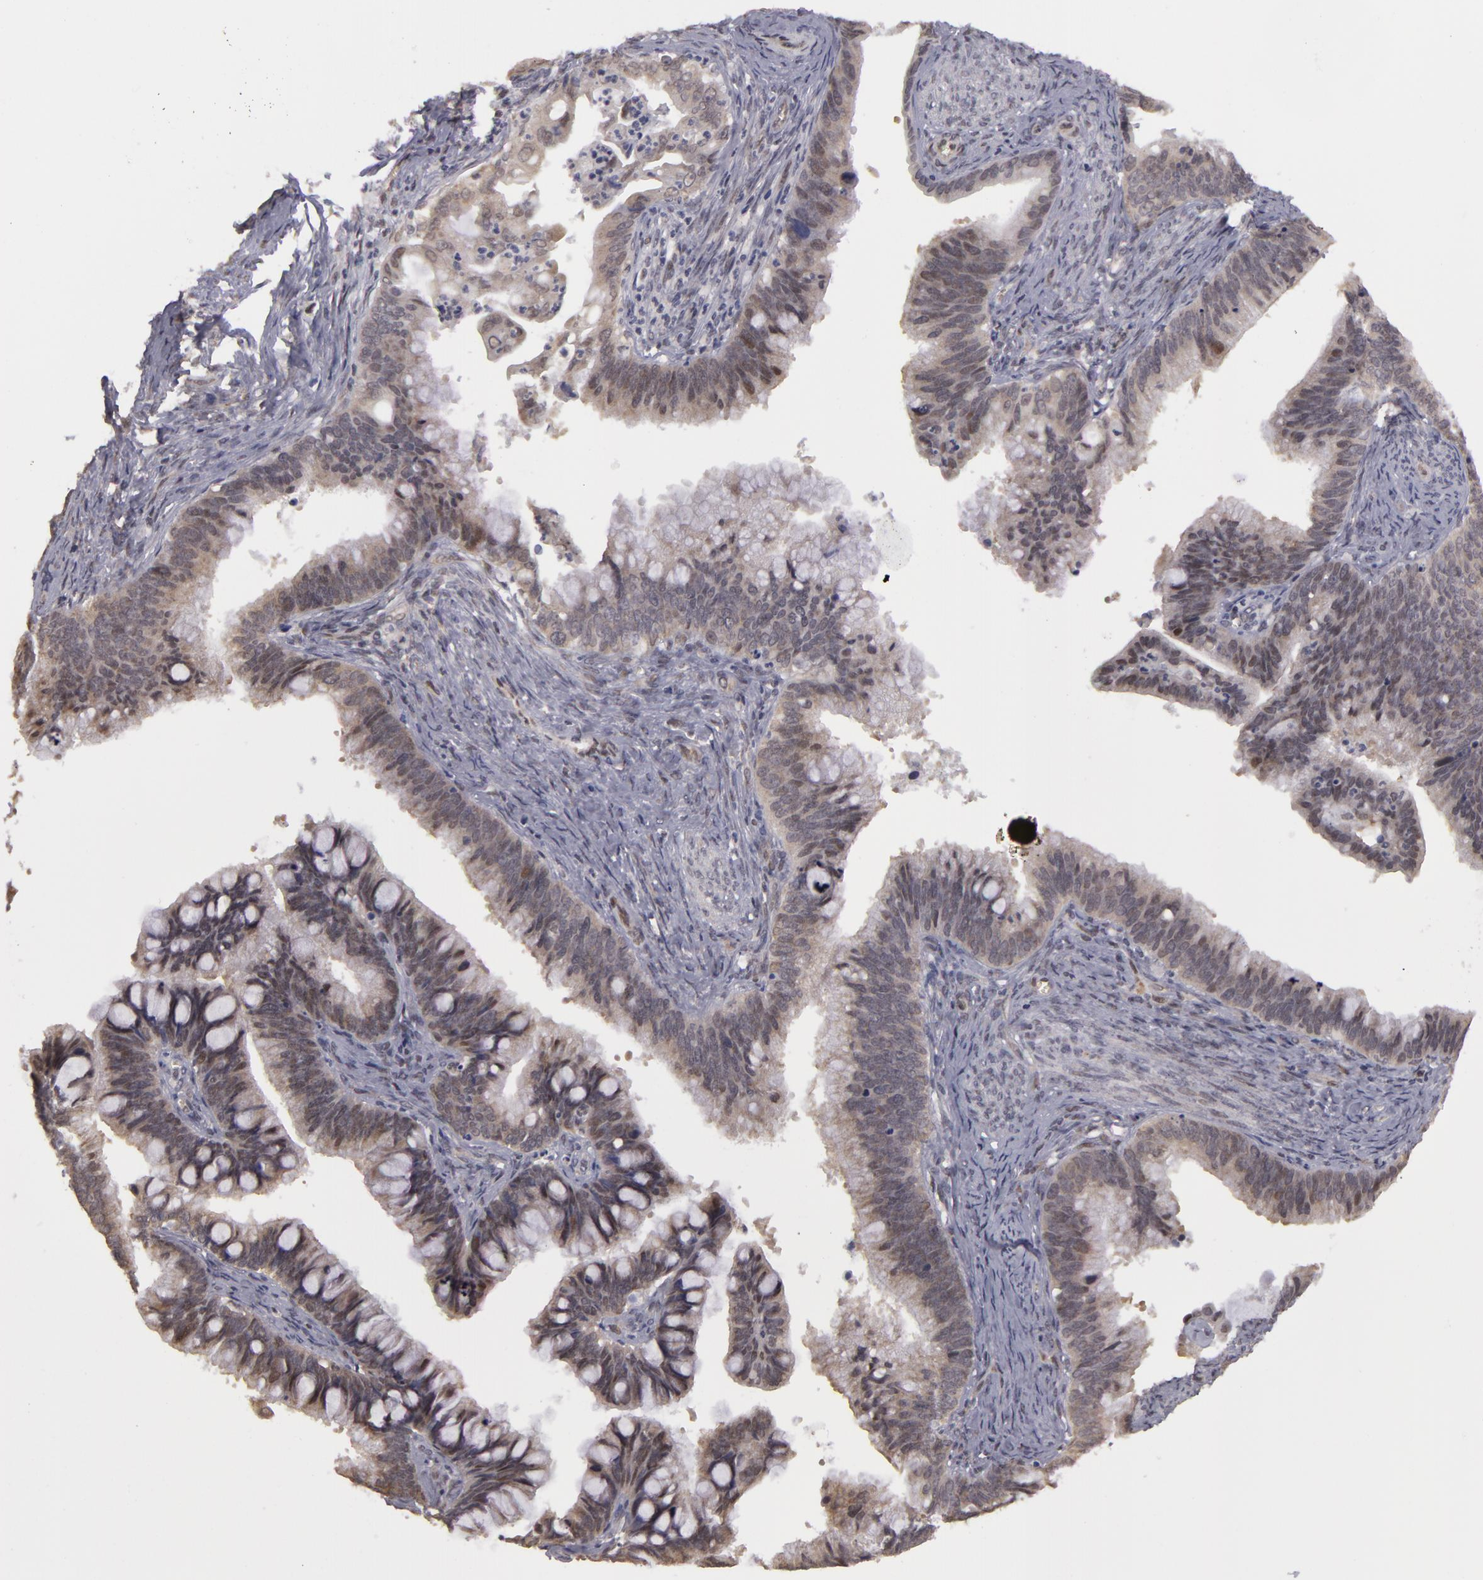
{"staining": {"intensity": "weak", "quantity": "<25%", "location": "nuclear"}, "tissue": "cervical cancer", "cell_type": "Tumor cells", "image_type": "cancer", "snomed": [{"axis": "morphology", "description": "Adenocarcinoma, NOS"}, {"axis": "topography", "description": "Cervix"}], "caption": "High power microscopy histopathology image of an IHC photomicrograph of cervical cancer, revealing no significant expression in tumor cells.", "gene": "ZNF133", "patient": {"sex": "female", "age": 47}}